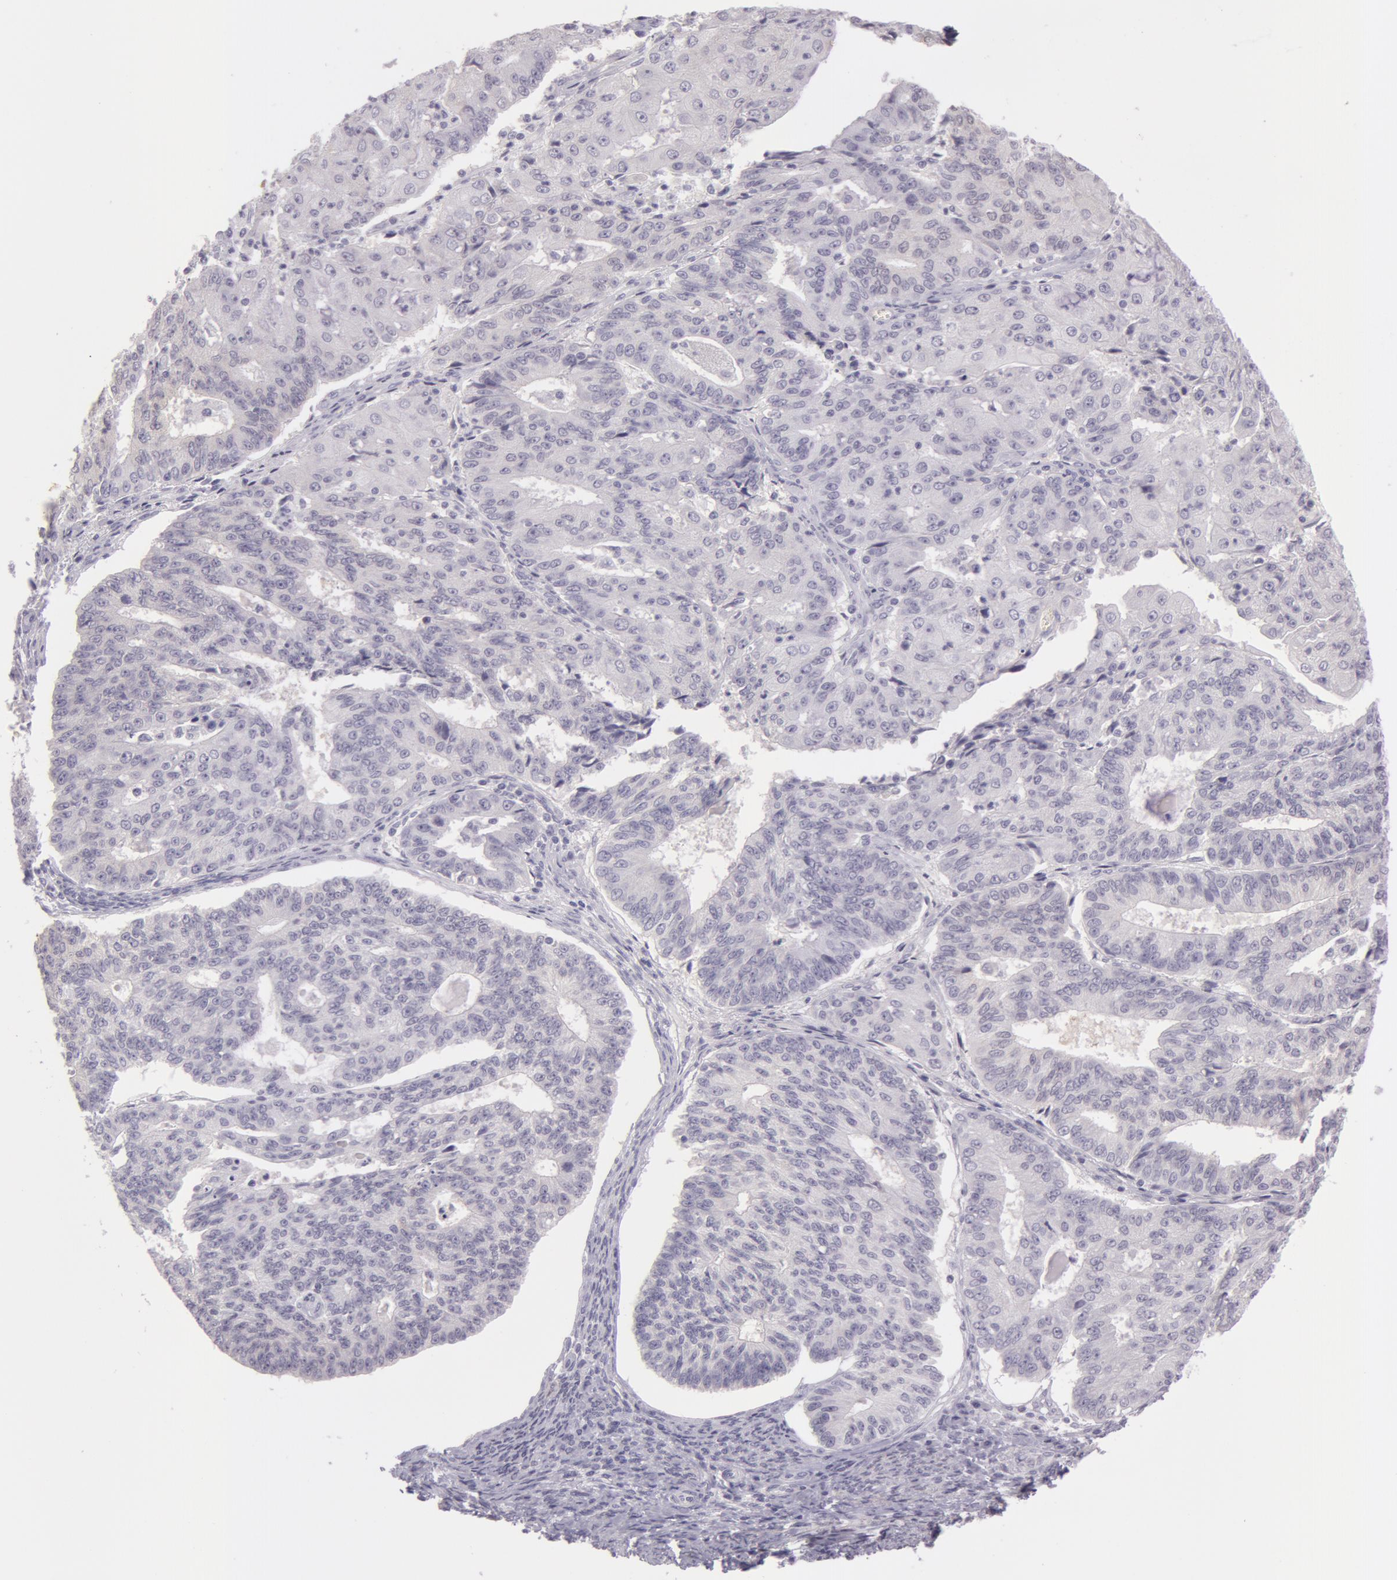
{"staining": {"intensity": "negative", "quantity": "none", "location": "none"}, "tissue": "endometrial cancer", "cell_type": "Tumor cells", "image_type": "cancer", "snomed": [{"axis": "morphology", "description": "Adenocarcinoma, NOS"}, {"axis": "topography", "description": "Endometrium"}], "caption": "Immunohistochemical staining of human endometrial cancer reveals no significant positivity in tumor cells.", "gene": "CKB", "patient": {"sex": "female", "age": 56}}